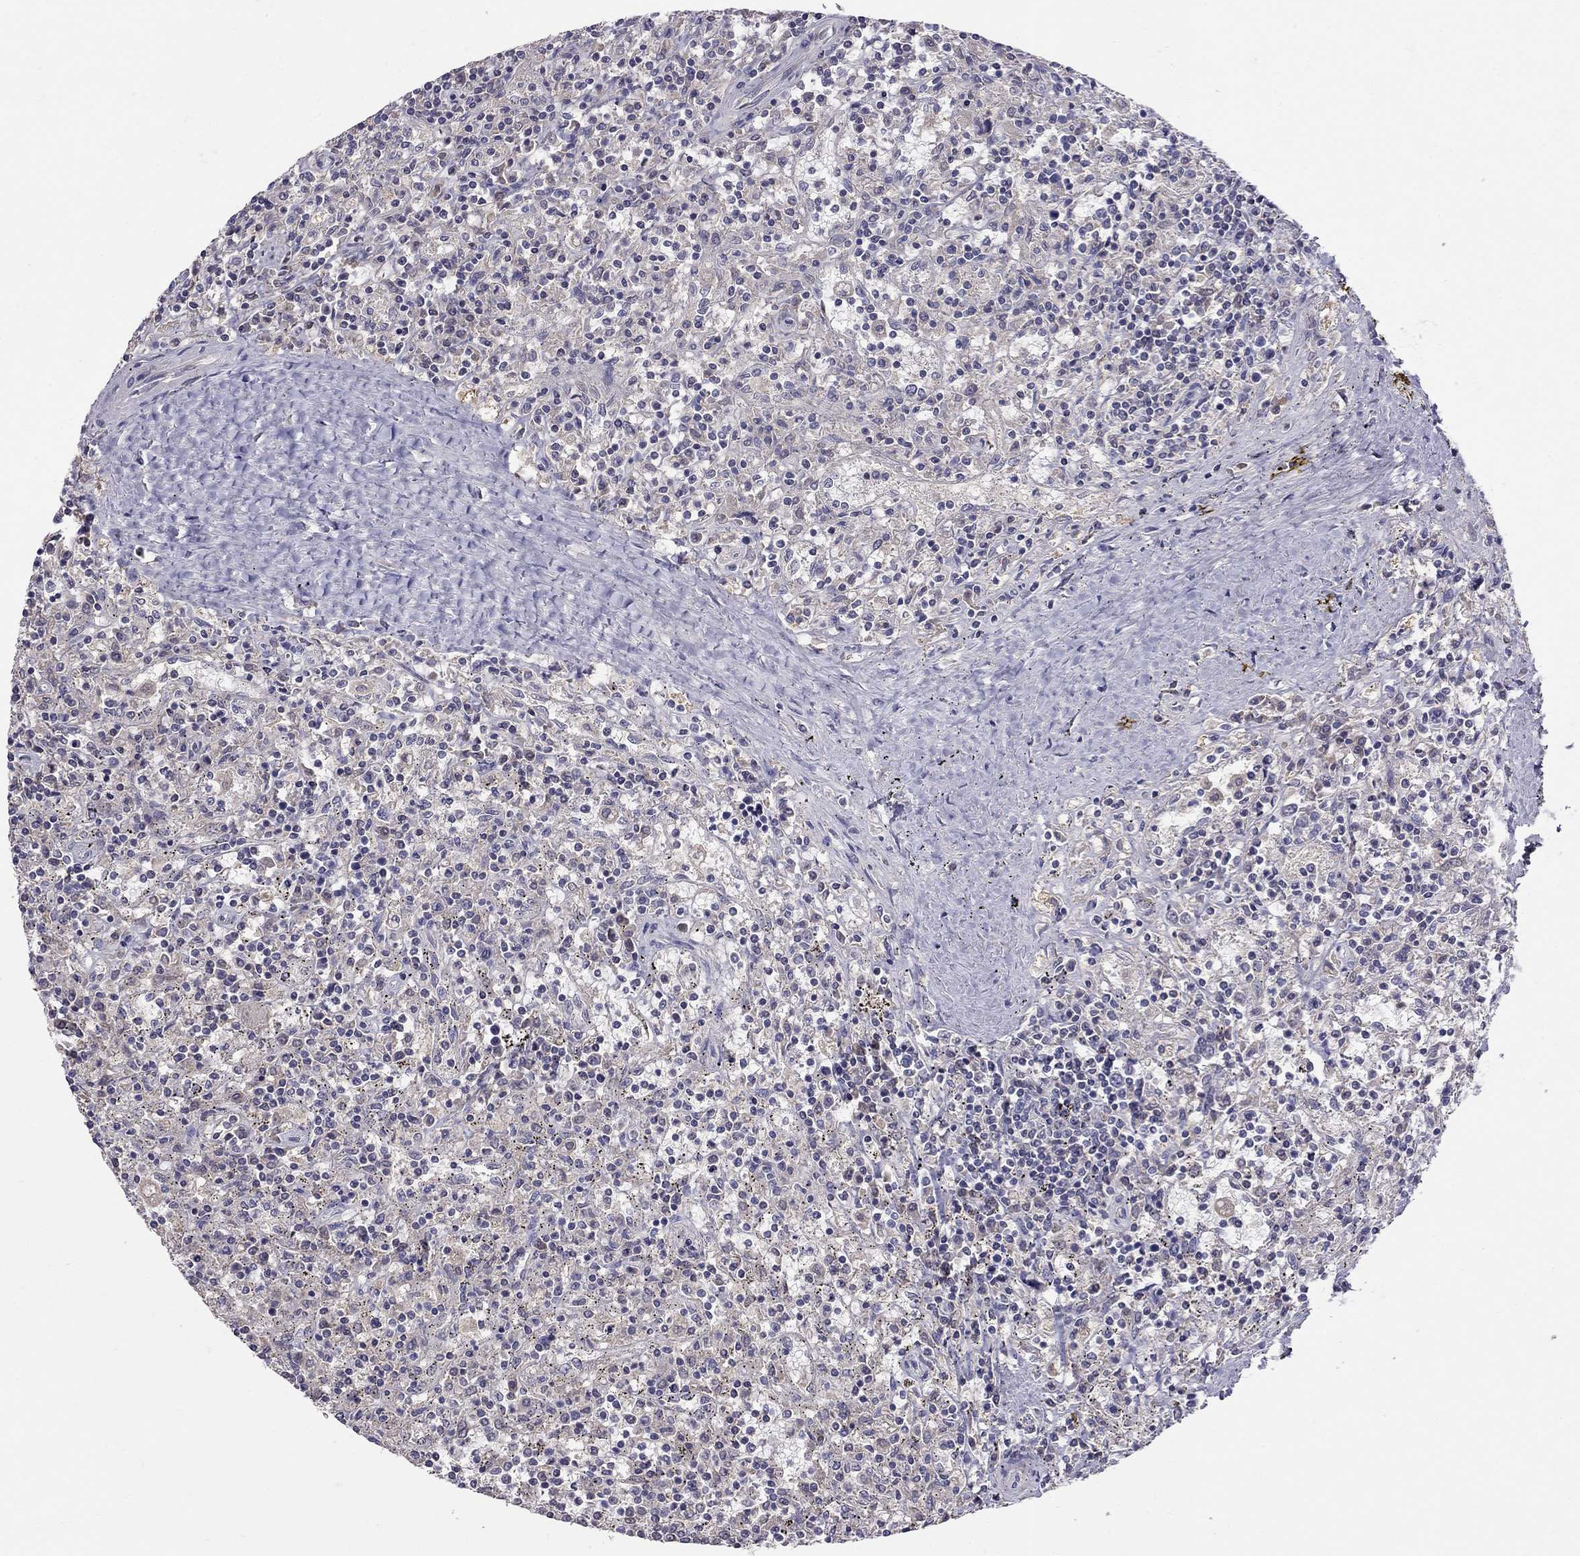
{"staining": {"intensity": "negative", "quantity": "none", "location": "none"}, "tissue": "lymphoma", "cell_type": "Tumor cells", "image_type": "cancer", "snomed": [{"axis": "morphology", "description": "Malignant lymphoma, non-Hodgkin's type, Low grade"}, {"axis": "topography", "description": "Spleen"}], "caption": "Malignant lymphoma, non-Hodgkin's type (low-grade) stained for a protein using immunohistochemistry displays no staining tumor cells.", "gene": "RTP5", "patient": {"sex": "male", "age": 62}}